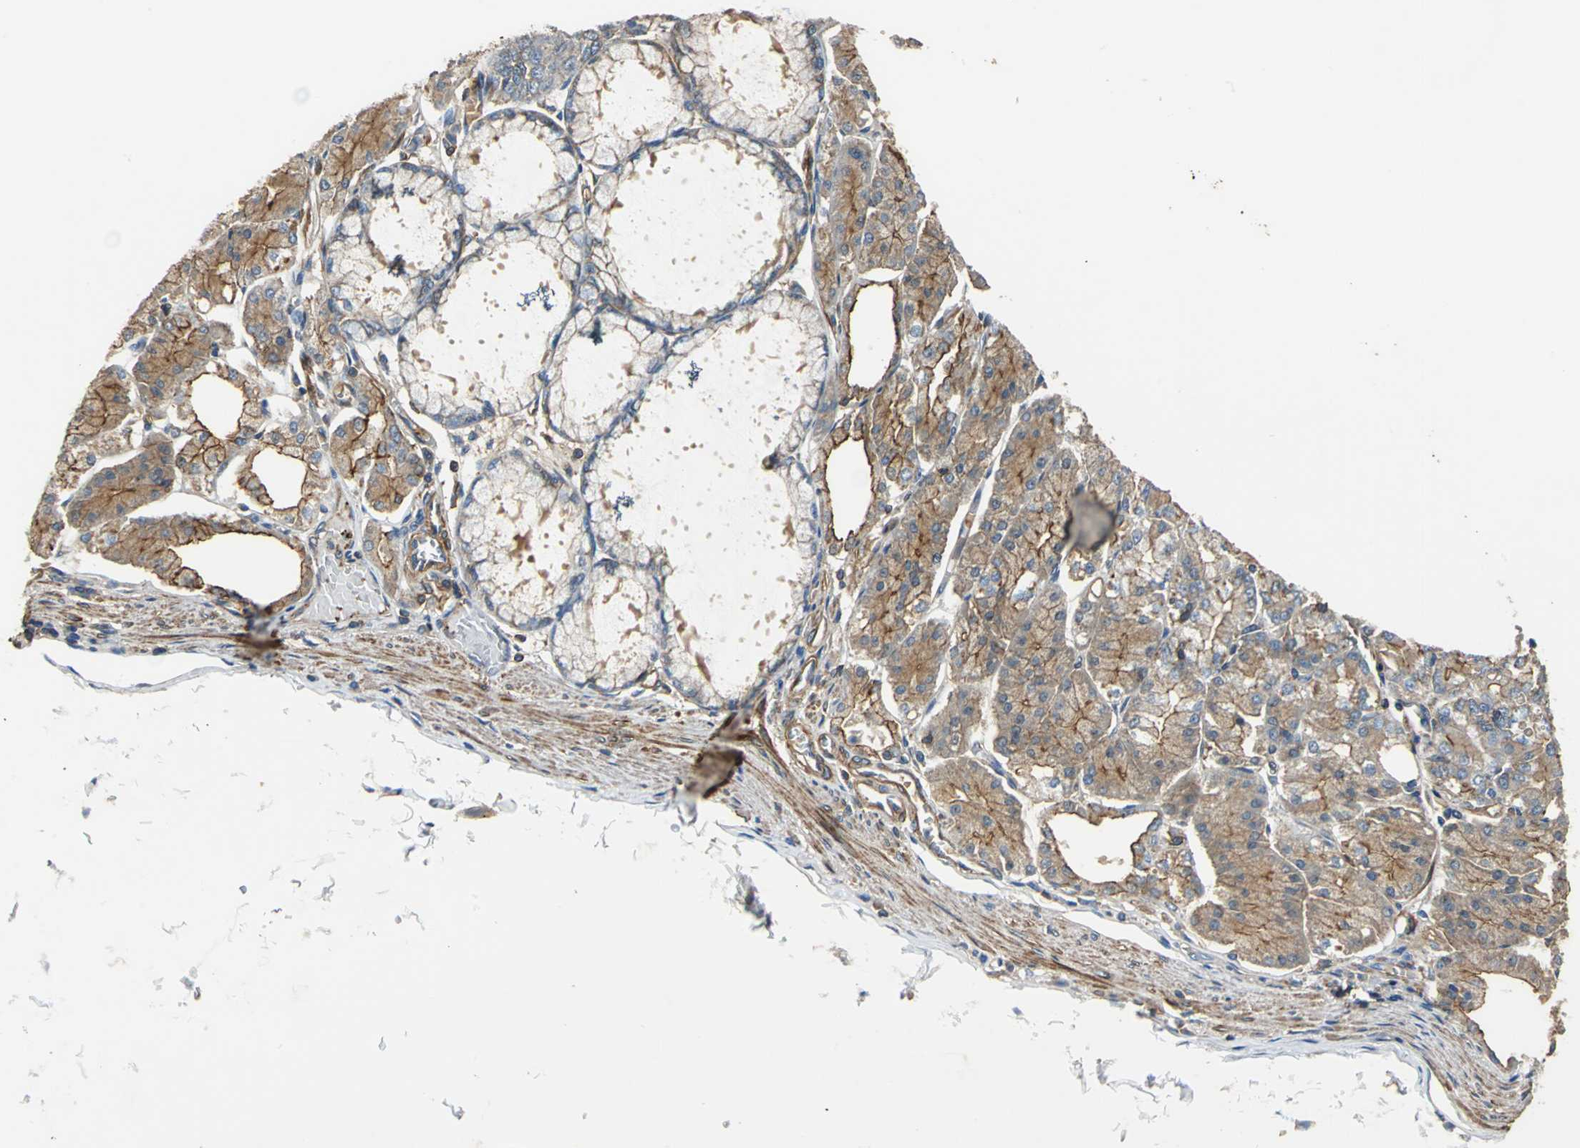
{"staining": {"intensity": "moderate", "quantity": ">75%", "location": "cytoplasmic/membranous"}, "tissue": "stomach", "cell_type": "Glandular cells", "image_type": "normal", "snomed": [{"axis": "morphology", "description": "Normal tissue, NOS"}, {"axis": "topography", "description": "Stomach, lower"}], "caption": "Immunohistochemistry (DAB (3,3'-diaminobenzidine)) staining of benign stomach shows moderate cytoplasmic/membranous protein expression in approximately >75% of glandular cells.", "gene": "PARVA", "patient": {"sex": "male", "age": 71}}